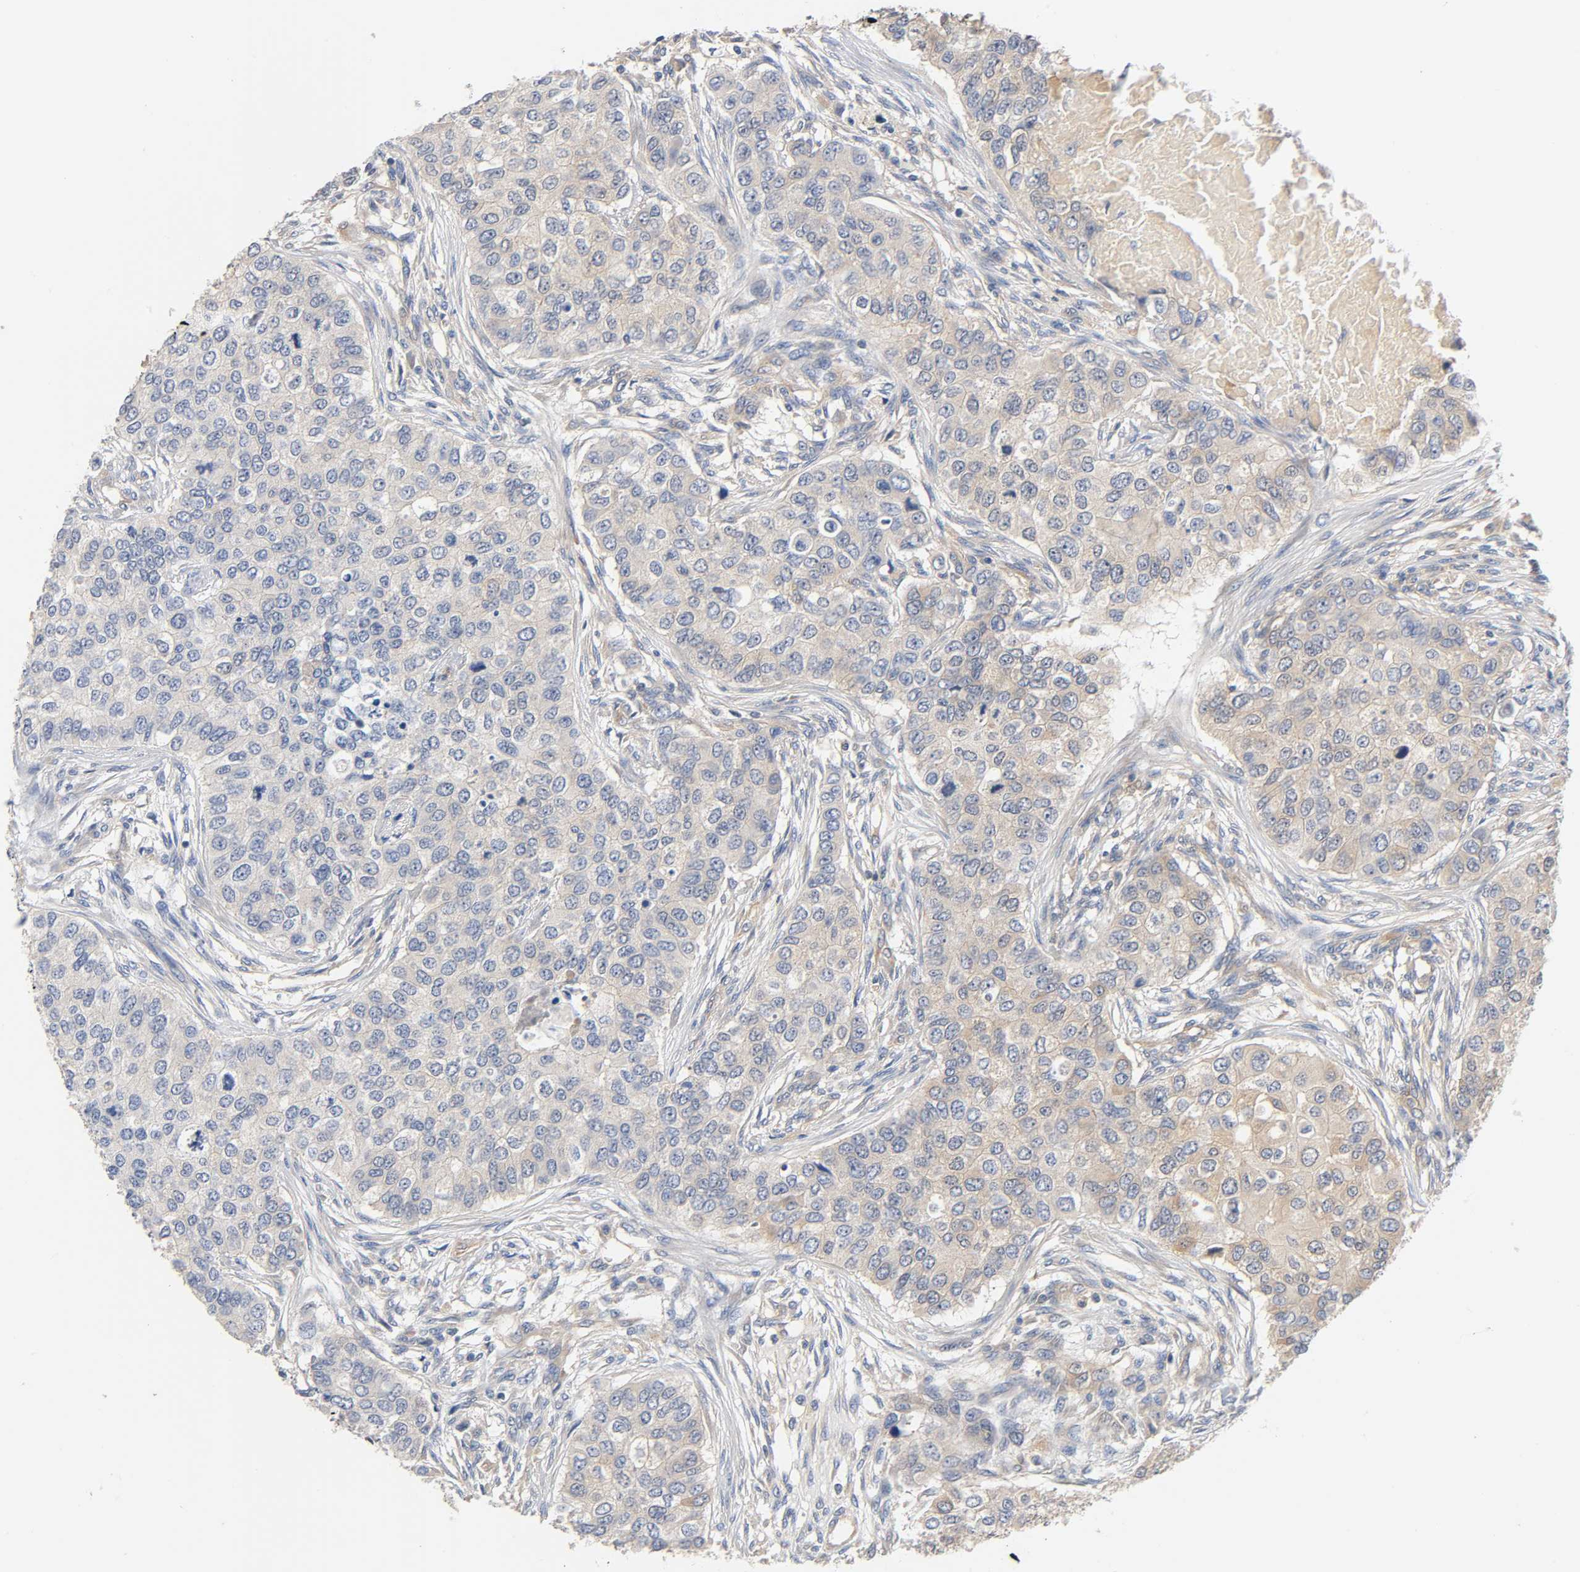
{"staining": {"intensity": "moderate", "quantity": ">75%", "location": "cytoplasmic/membranous"}, "tissue": "breast cancer", "cell_type": "Tumor cells", "image_type": "cancer", "snomed": [{"axis": "morphology", "description": "Normal tissue, NOS"}, {"axis": "morphology", "description": "Duct carcinoma"}, {"axis": "topography", "description": "Breast"}], "caption": "Tumor cells display medium levels of moderate cytoplasmic/membranous expression in approximately >75% of cells in breast cancer (intraductal carcinoma).", "gene": "PRKAB1", "patient": {"sex": "female", "age": 49}}